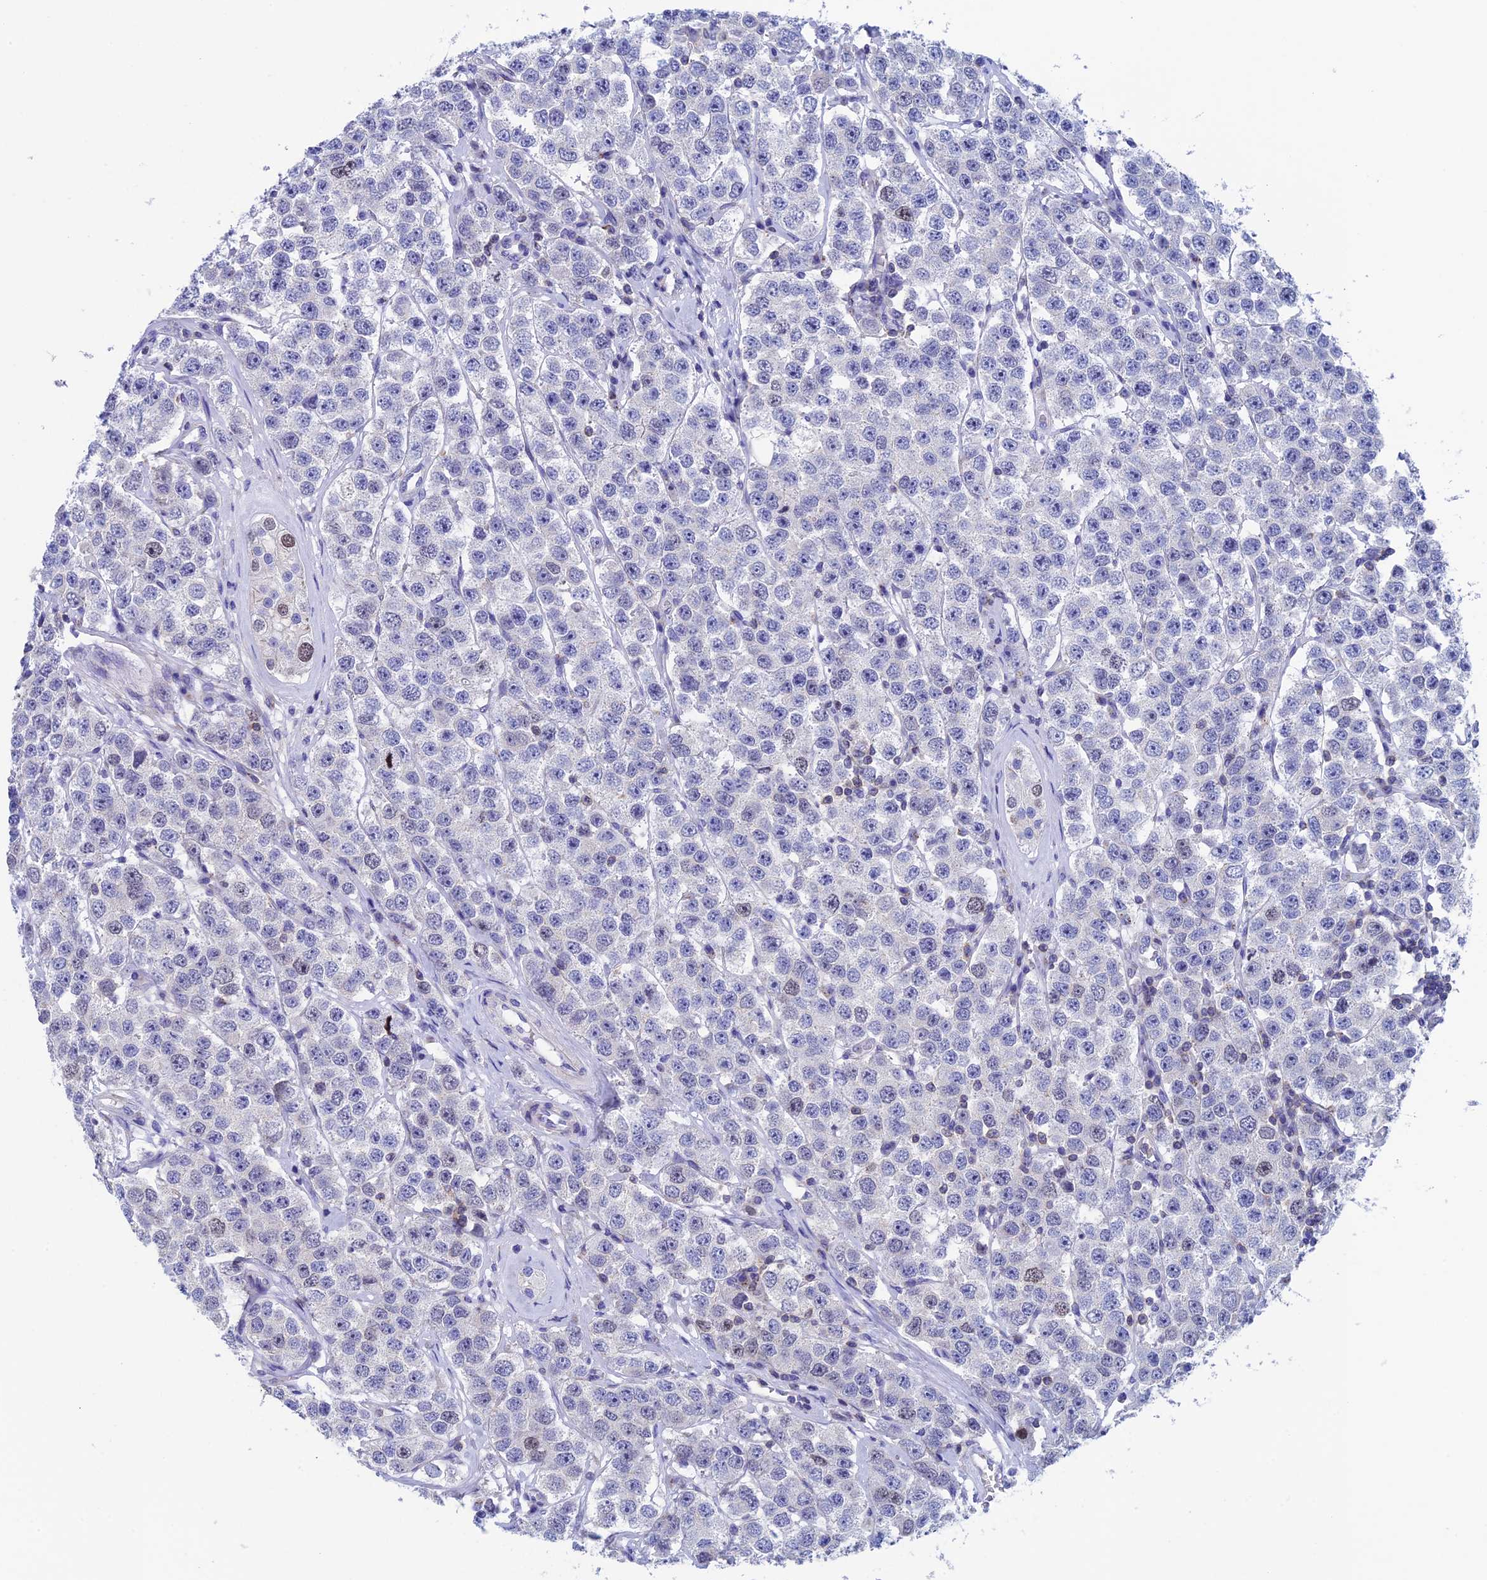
{"staining": {"intensity": "negative", "quantity": "none", "location": "none"}, "tissue": "testis cancer", "cell_type": "Tumor cells", "image_type": "cancer", "snomed": [{"axis": "morphology", "description": "Seminoma, NOS"}, {"axis": "topography", "description": "Testis"}], "caption": "This is an IHC photomicrograph of human testis cancer (seminoma). There is no staining in tumor cells.", "gene": "SEPTIN1", "patient": {"sex": "male", "age": 28}}